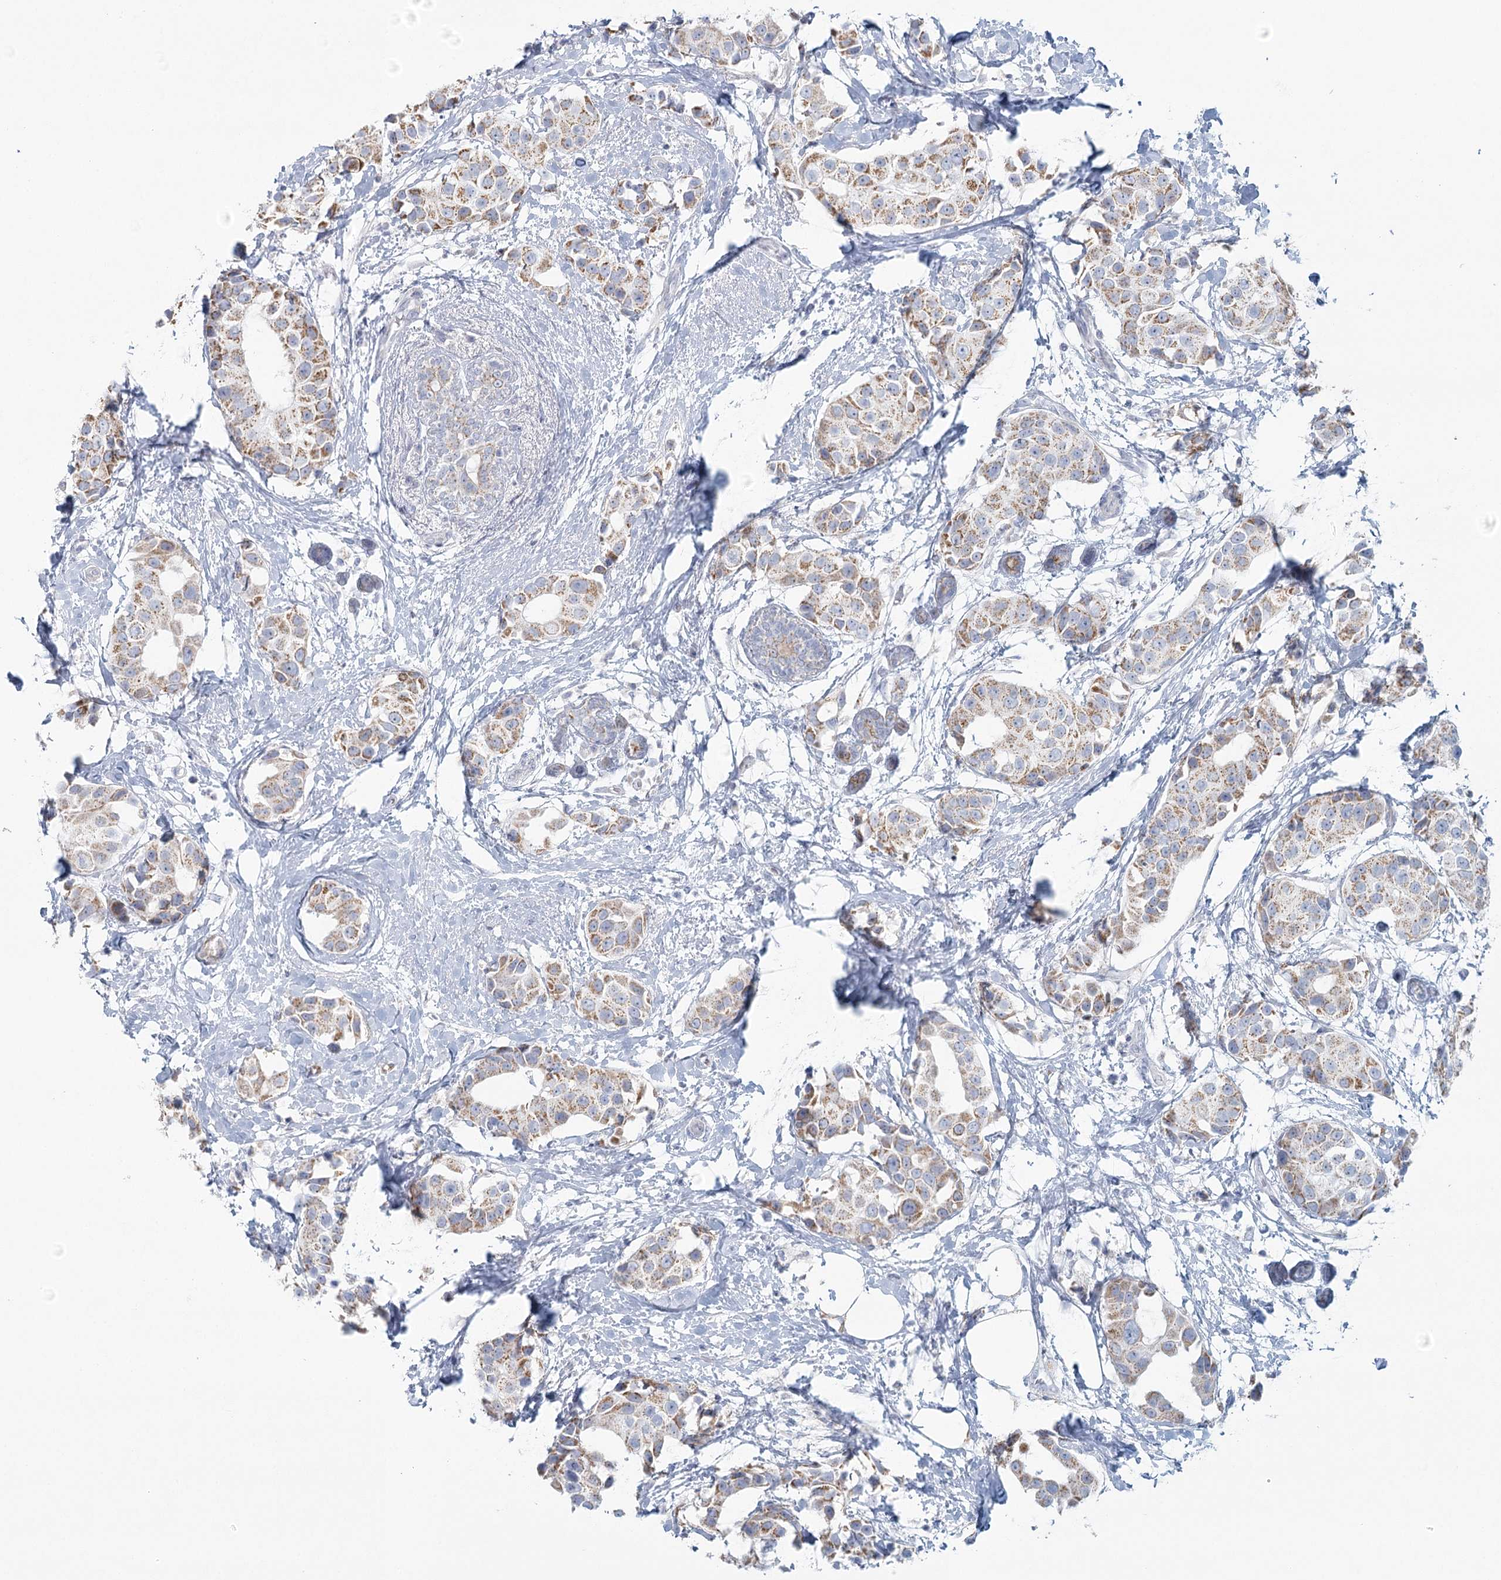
{"staining": {"intensity": "moderate", "quantity": ">75%", "location": "cytoplasmic/membranous"}, "tissue": "breast cancer", "cell_type": "Tumor cells", "image_type": "cancer", "snomed": [{"axis": "morphology", "description": "Normal tissue, NOS"}, {"axis": "morphology", "description": "Duct carcinoma"}, {"axis": "topography", "description": "Breast"}], "caption": "Immunohistochemical staining of breast cancer (infiltrating ductal carcinoma) reveals medium levels of moderate cytoplasmic/membranous protein positivity in approximately >75% of tumor cells.", "gene": "BPHL", "patient": {"sex": "female", "age": 39}}